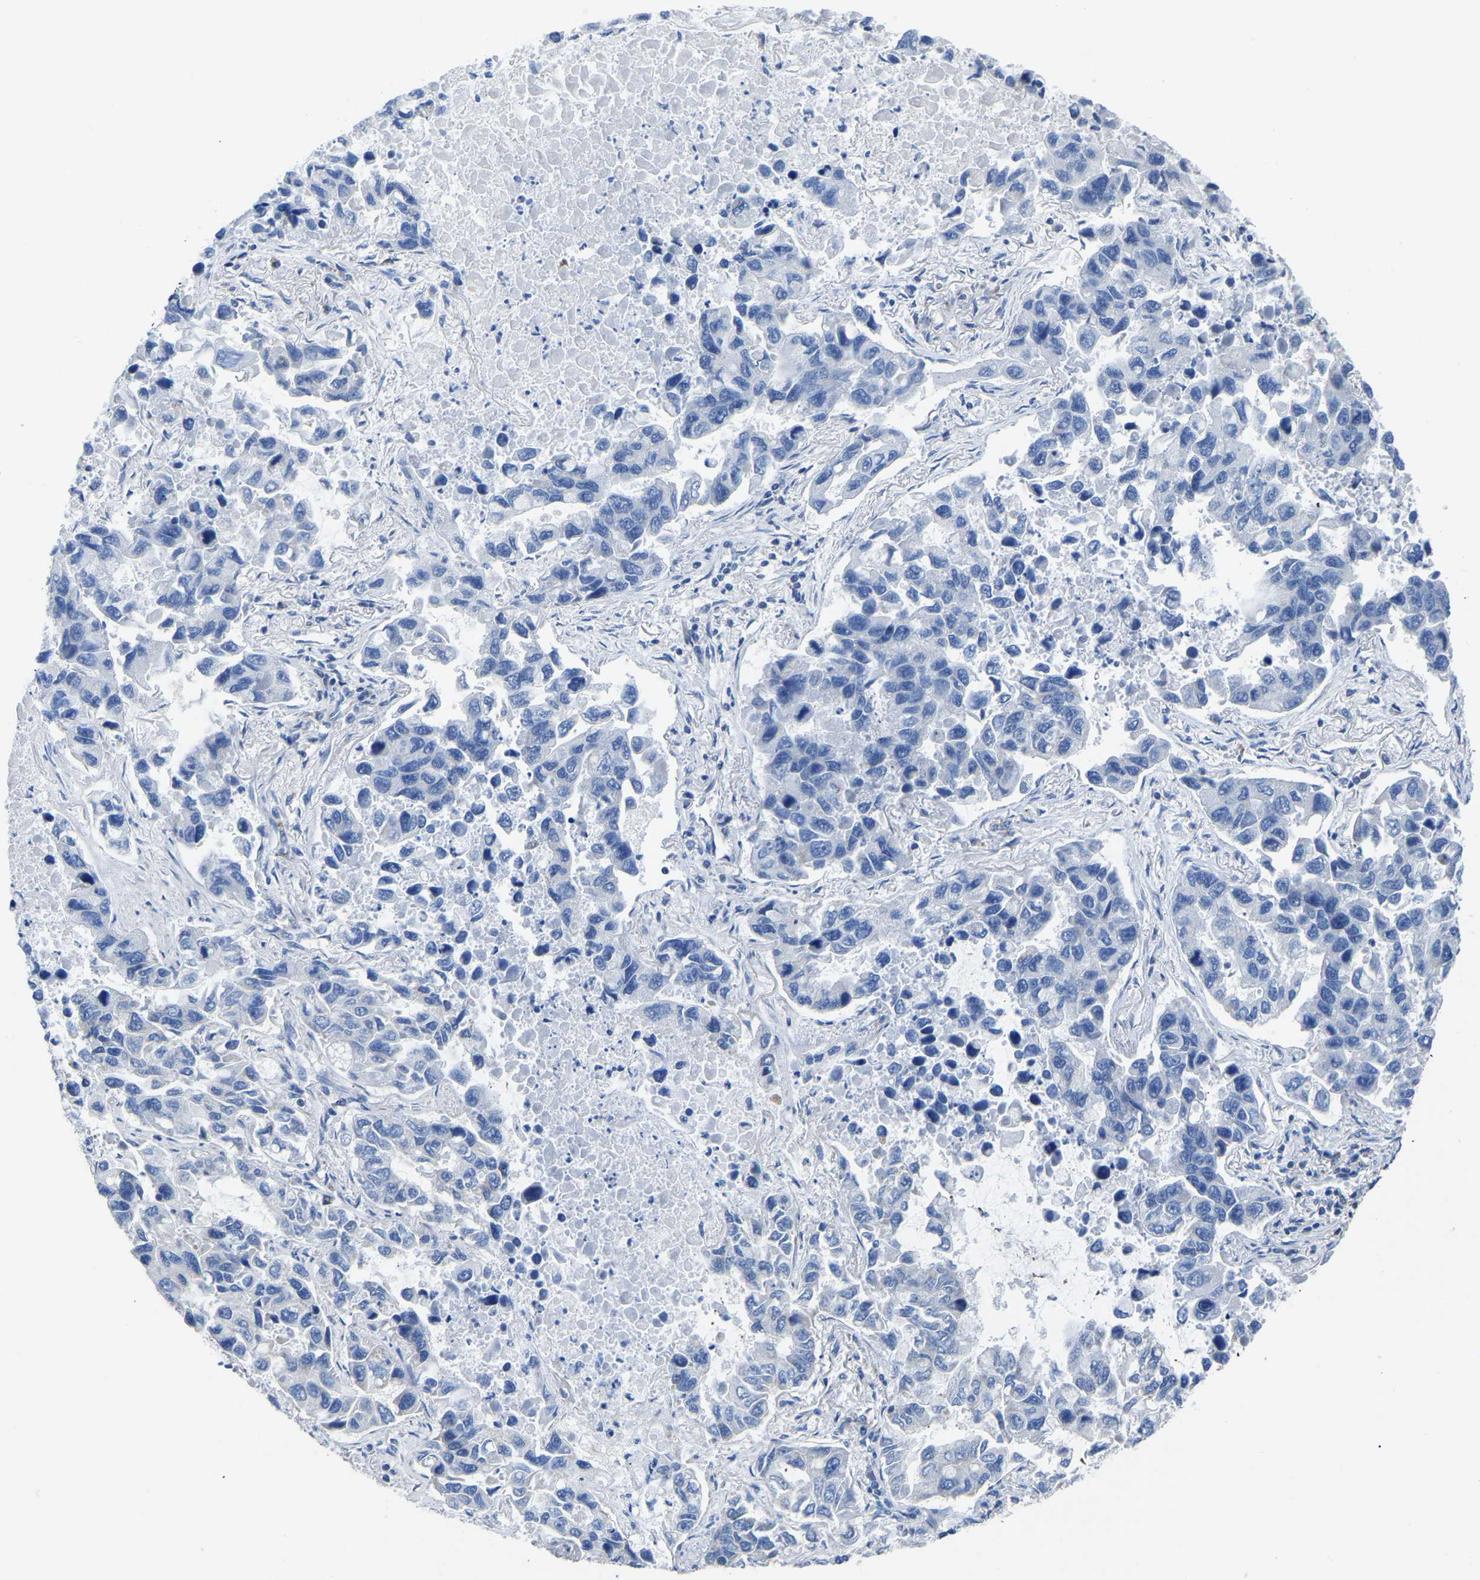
{"staining": {"intensity": "negative", "quantity": "none", "location": "none"}, "tissue": "lung cancer", "cell_type": "Tumor cells", "image_type": "cancer", "snomed": [{"axis": "morphology", "description": "Adenocarcinoma, NOS"}, {"axis": "topography", "description": "Lung"}], "caption": "Tumor cells show no significant expression in lung adenocarcinoma.", "gene": "ETFA", "patient": {"sex": "male", "age": 64}}